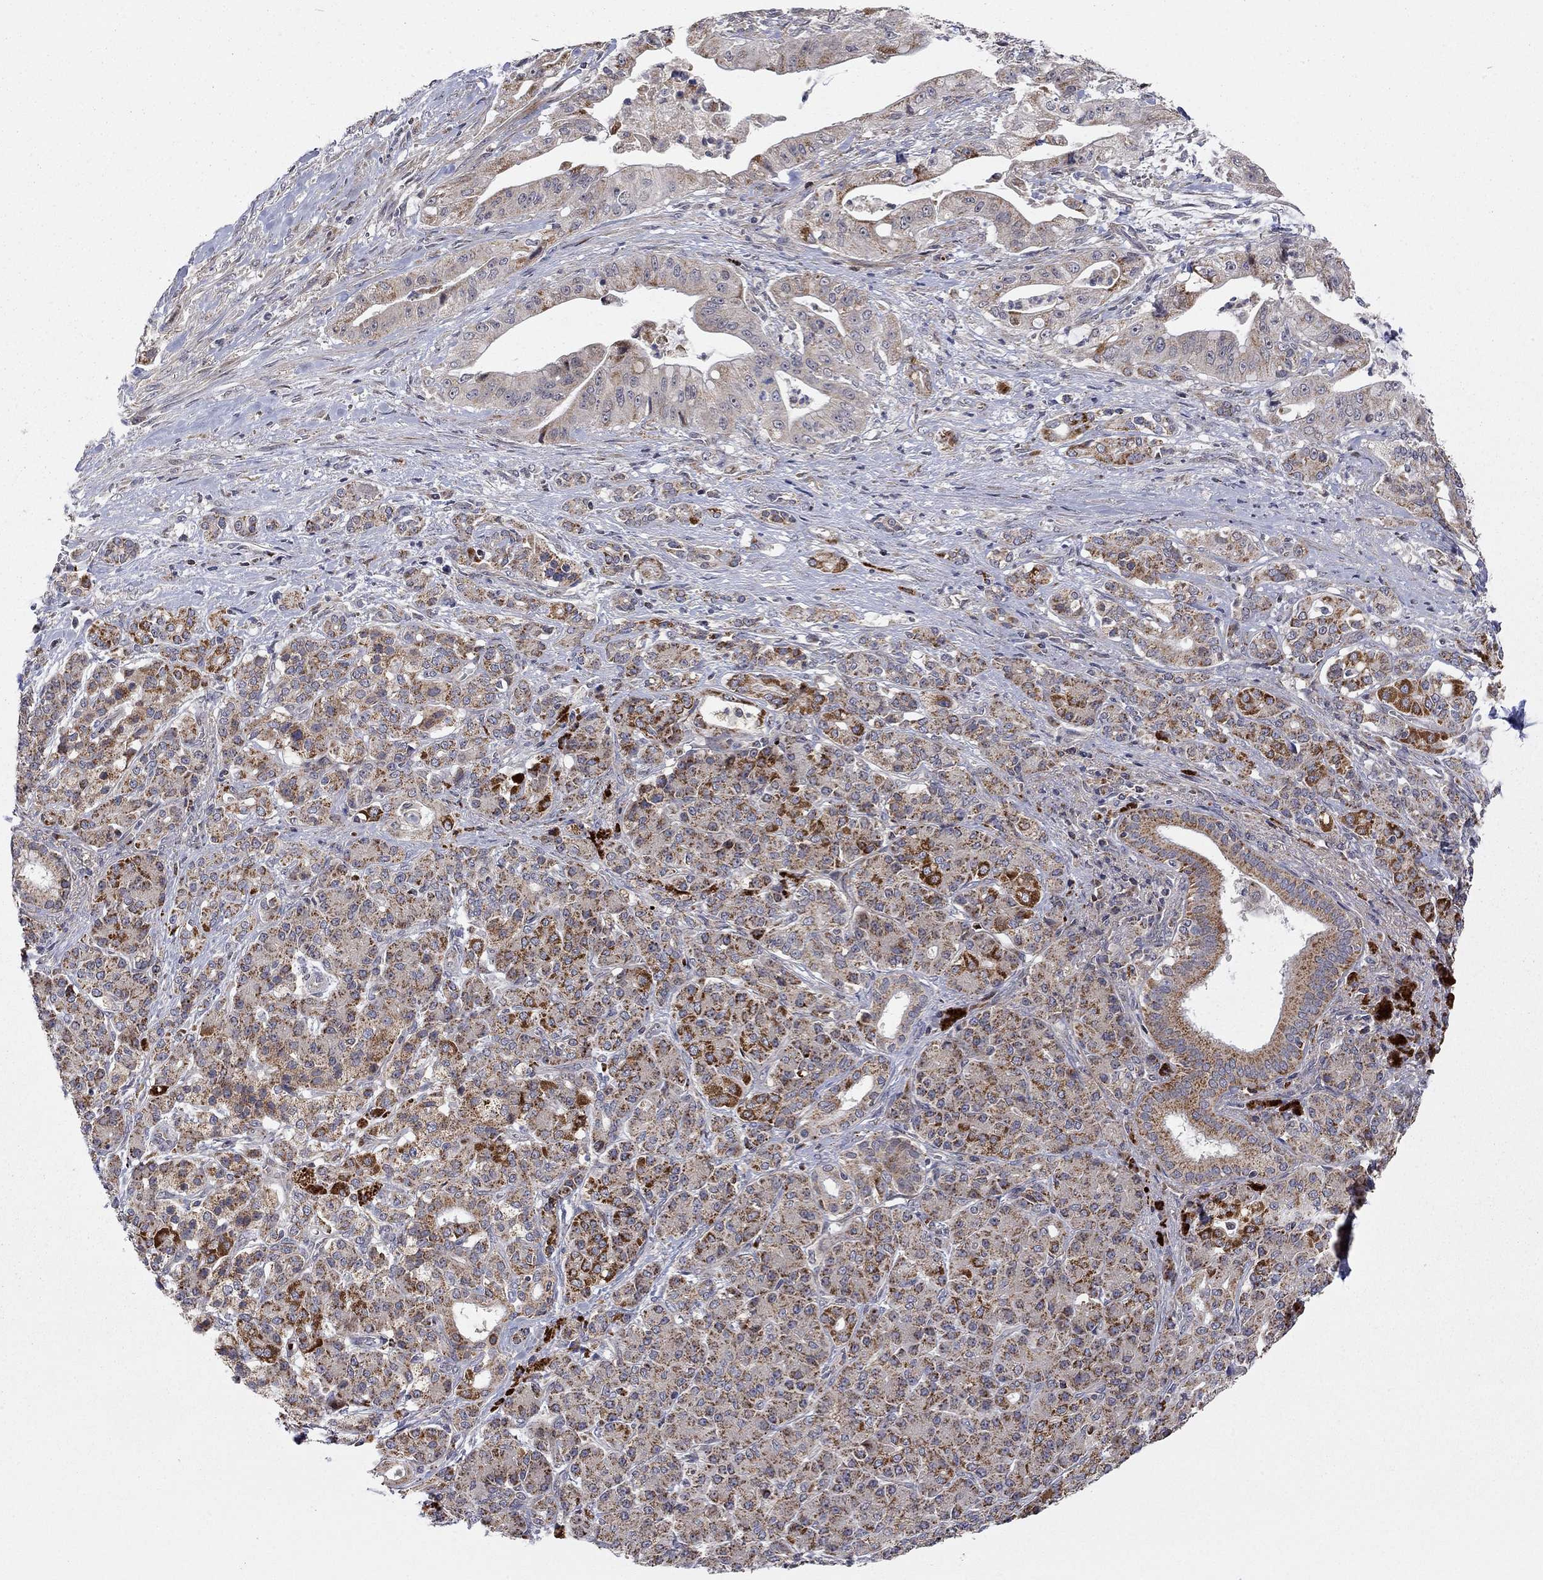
{"staining": {"intensity": "strong", "quantity": "<25%", "location": "cytoplasmic/membranous"}, "tissue": "pancreatic cancer", "cell_type": "Tumor cells", "image_type": "cancer", "snomed": [{"axis": "morphology", "description": "Normal tissue, NOS"}, {"axis": "morphology", "description": "Inflammation, NOS"}, {"axis": "morphology", "description": "Adenocarcinoma, NOS"}, {"axis": "topography", "description": "Pancreas"}], "caption": "DAB immunohistochemical staining of pancreatic adenocarcinoma exhibits strong cytoplasmic/membranous protein positivity in about <25% of tumor cells. The staining was performed using DAB (3,3'-diaminobenzidine), with brown indicating positive protein expression. Nuclei are stained blue with hematoxylin.", "gene": "IDS", "patient": {"sex": "male", "age": 57}}